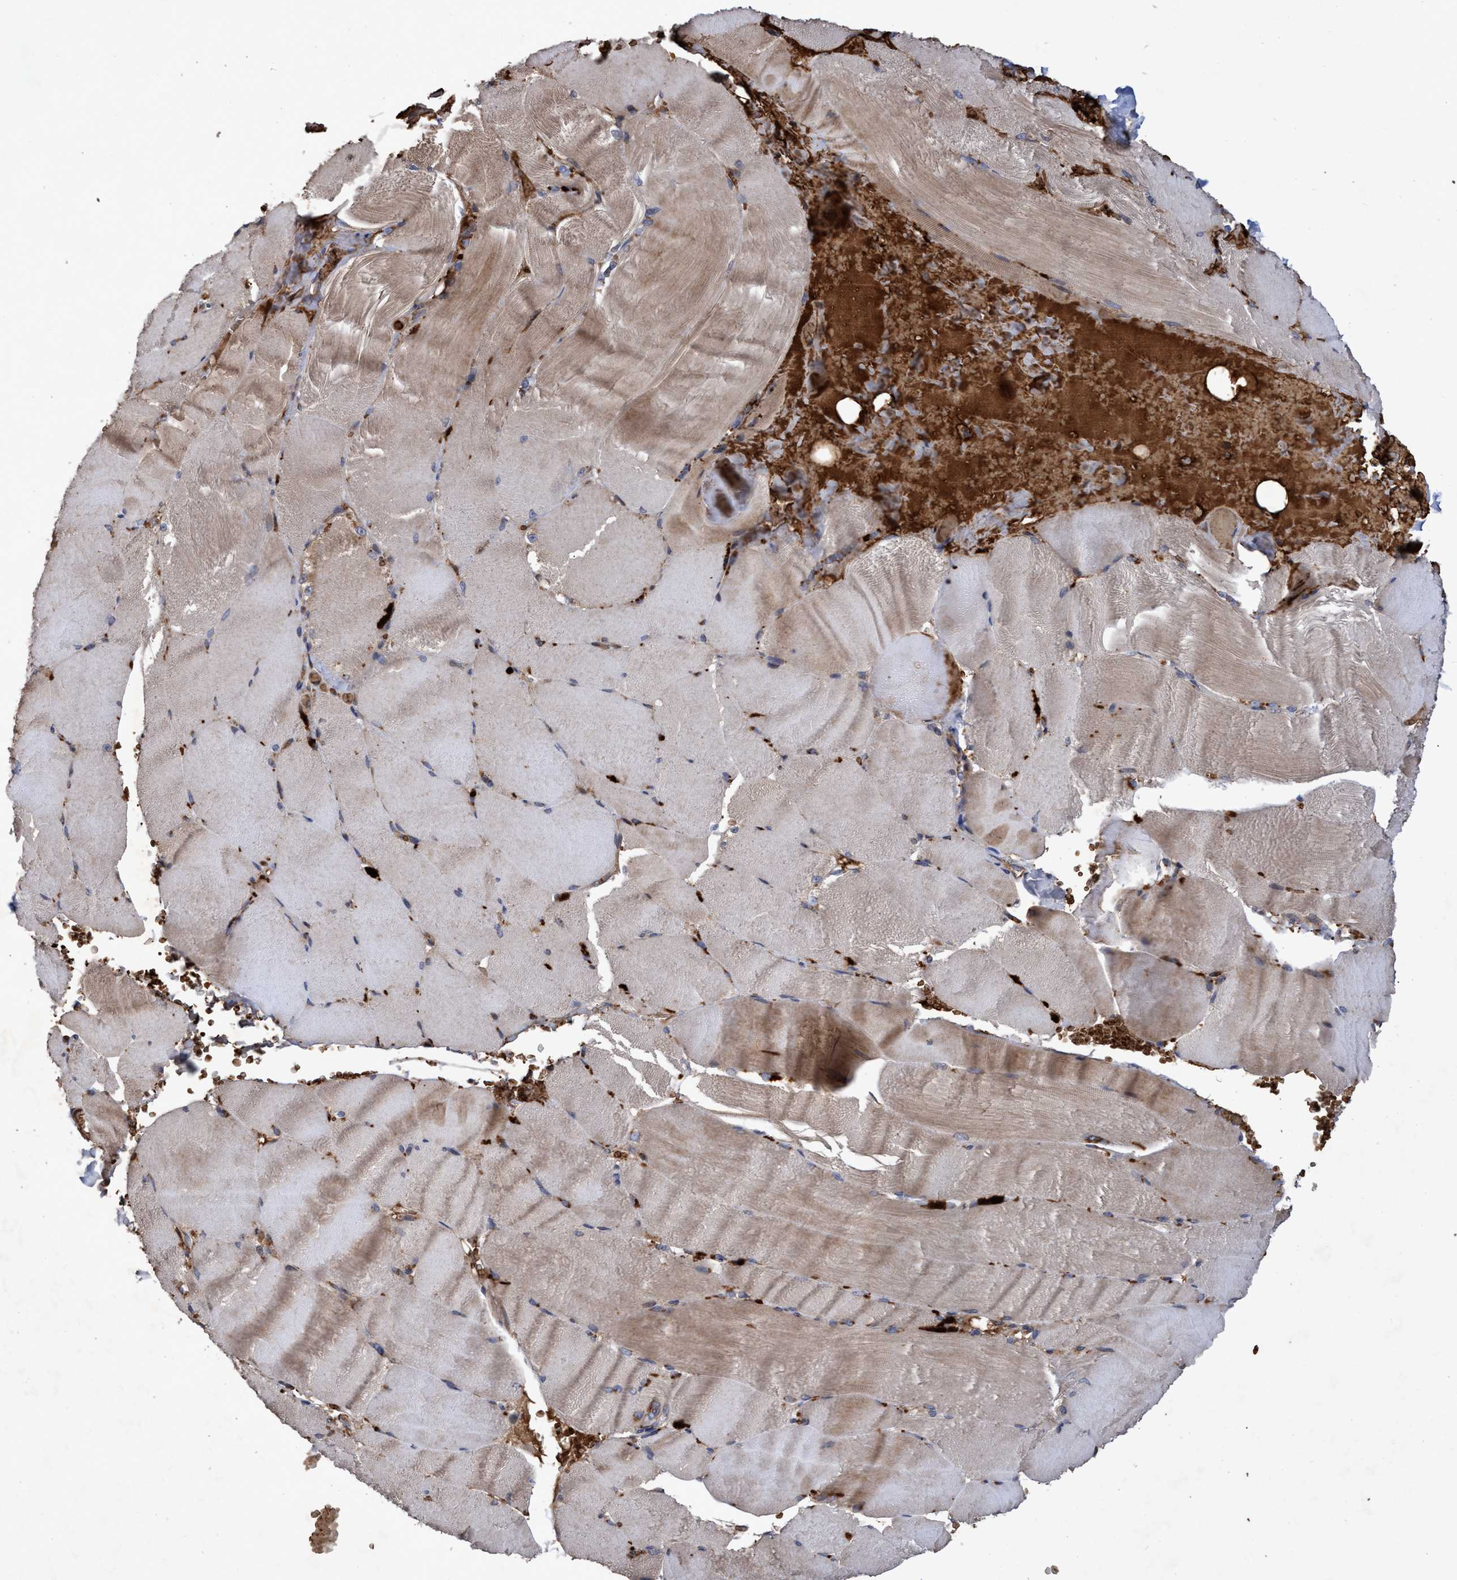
{"staining": {"intensity": "weak", "quantity": ">75%", "location": "cytoplasmic/membranous"}, "tissue": "skeletal muscle", "cell_type": "Myocytes", "image_type": "normal", "snomed": [{"axis": "morphology", "description": "Normal tissue, NOS"}, {"axis": "topography", "description": "Skin"}, {"axis": "topography", "description": "Skeletal muscle"}], "caption": "Protein staining of unremarkable skeletal muscle displays weak cytoplasmic/membranous staining in about >75% of myocytes. (DAB (3,3'-diaminobenzidine) IHC, brown staining for protein, blue staining for nuclei).", "gene": "CHMP6", "patient": {"sex": "male", "age": 83}}